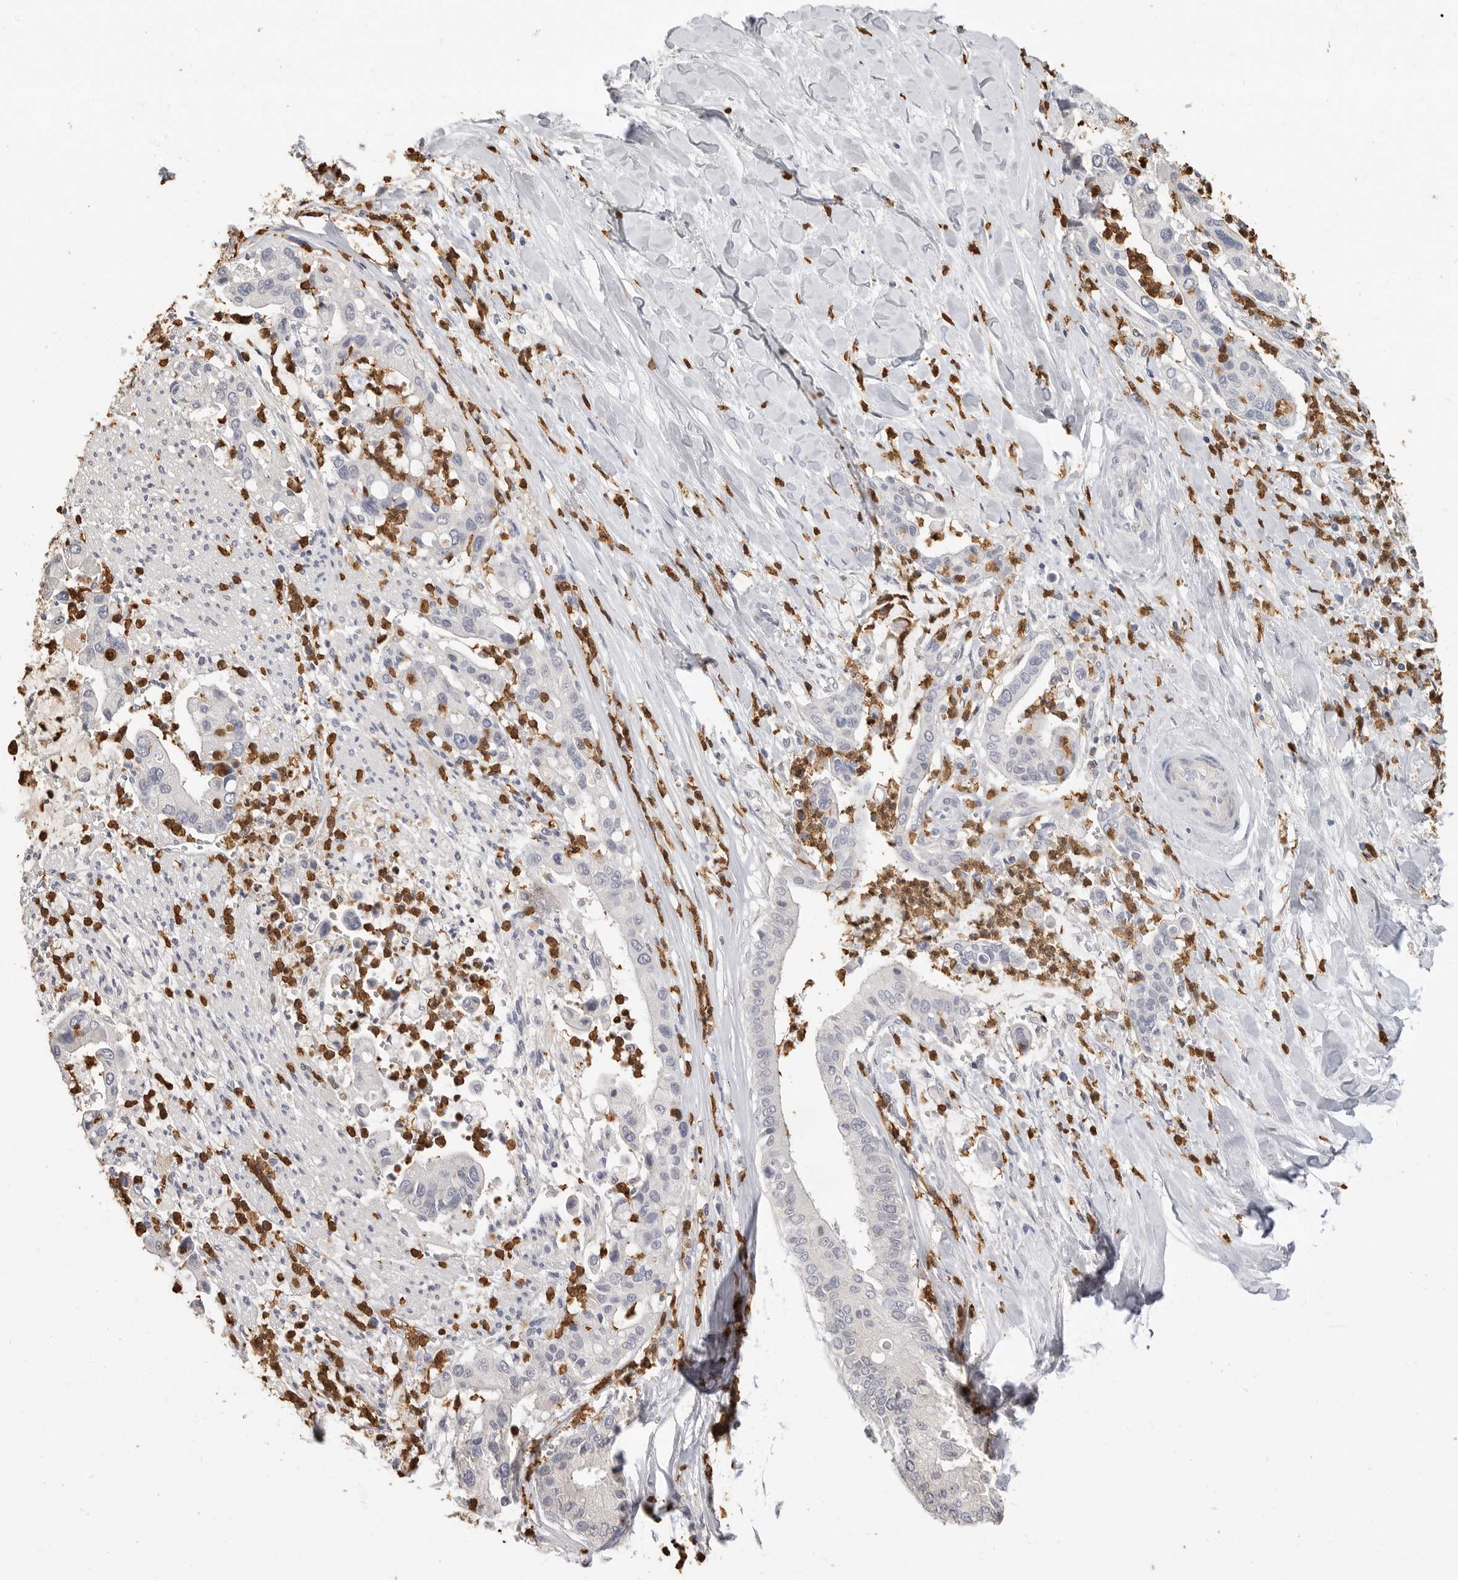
{"staining": {"intensity": "negative", "quantity": "none", "location": "none"}, "tissue": "liver cancer", "cell_type": "Tumor cells", "image_type": "cancer", "snomed": [{"axis": "morphology", "description": "Cholangiocarcinoma"}, {"axis": "topography", "description": "Liver"}], "caption": "Liver cholangiocarcinoma was stained to show a protein in brown. There is no significant positivity in tumor cells. (Immunohistochemistry, brightfield microscopy, high magnification).", "gene": "LTBR", "patient": {"sex": "female", "age": 54}}